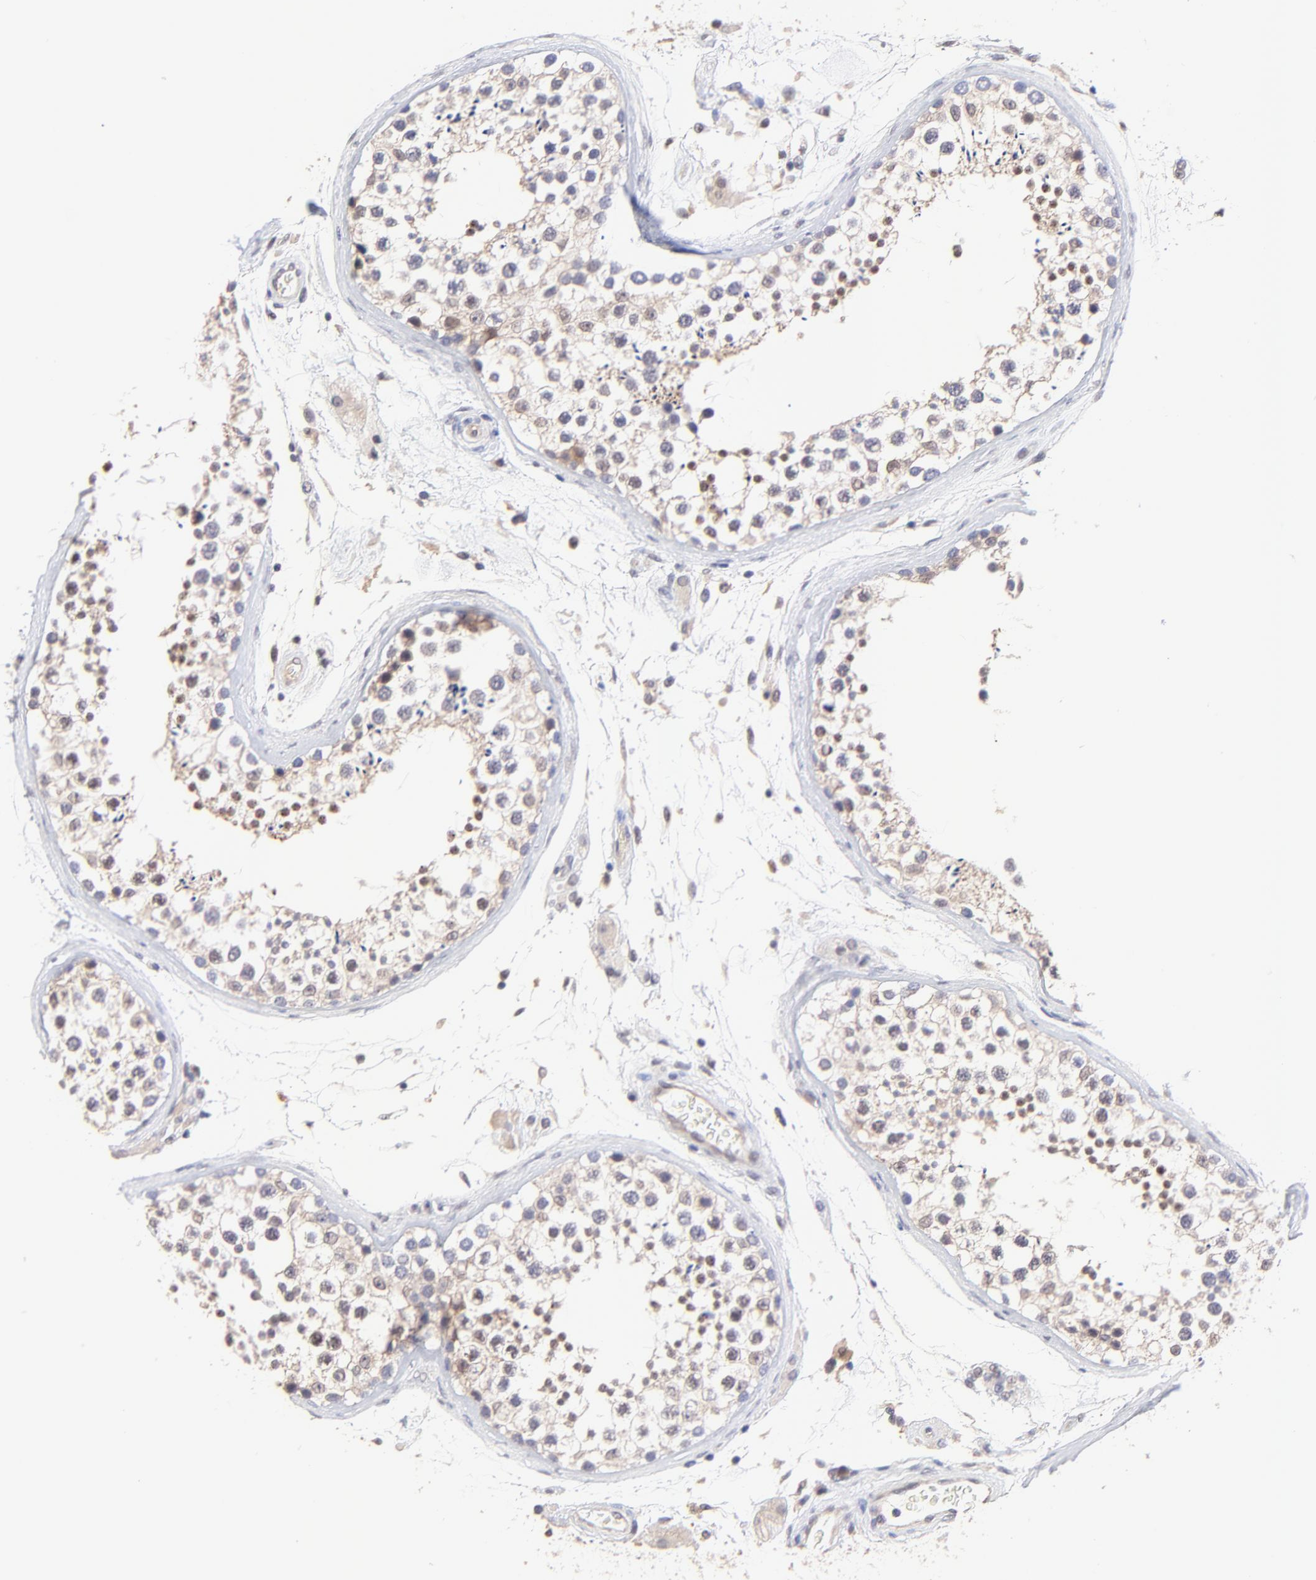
{"staining": {"intensity": "weak", "quantity": ">75%", "location": "cytoplasmic/membranous,nuclear"}, "tissue": "testis", "cell_type": "Cells in seminiferous ducts", "image_type": "normal", "snomed": [{"axis": "morphology", "description": "Normal tissue, NOS"}, {"axis": "topography", "description": "Testis"}], "caption": "The immunohistochemical stain shows weak cytoplasmic/membranous,nuclear staining in cells in seminiferous ducts of unremarkable testis.", "gene": "ZNF747", "patient": {"sex": "male", "age": 46}}